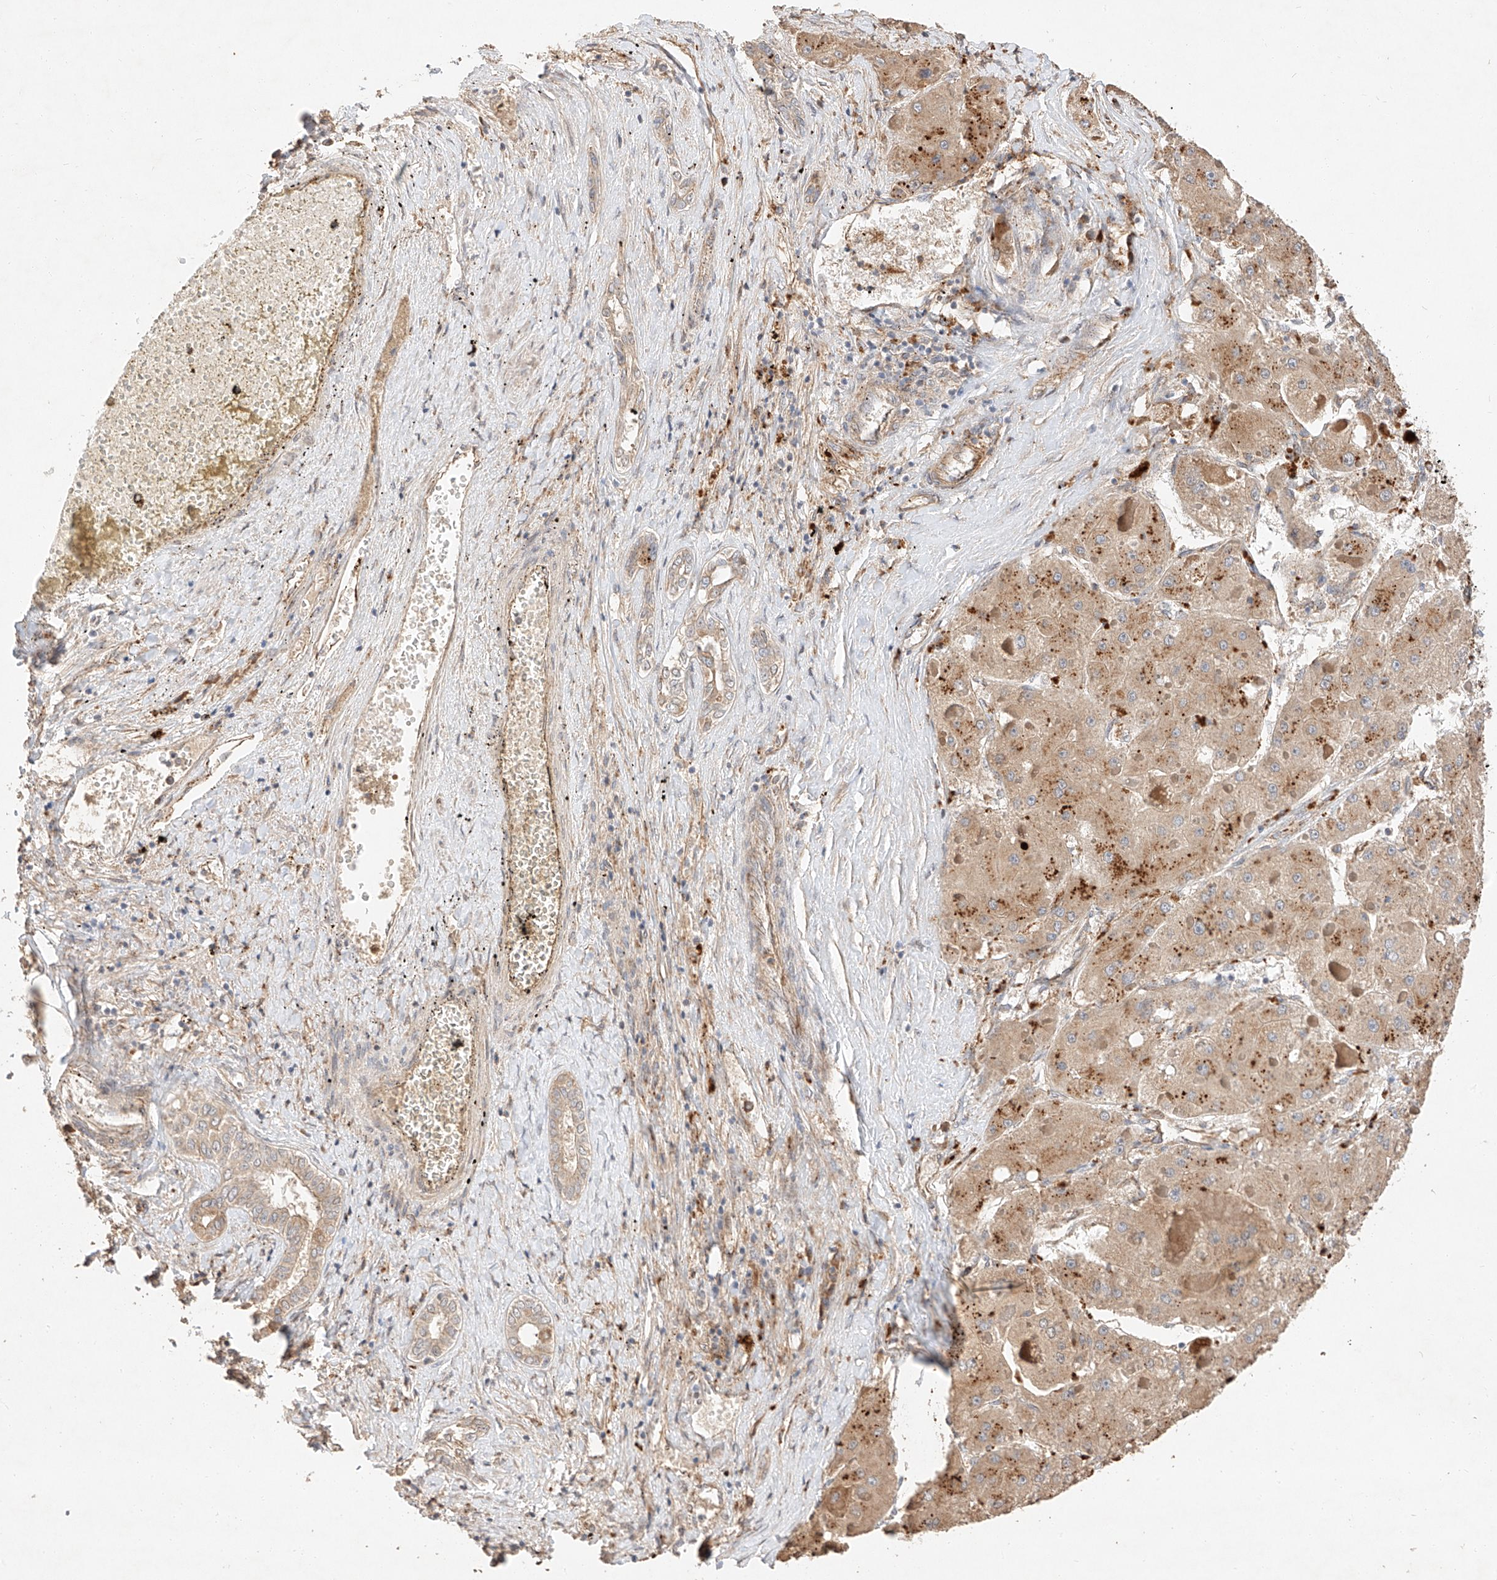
{"staining": {"intensity": "weak", "quantity": "25%-75%", "location": "cytoplasmic/membranous"}, "tissue": "liver cancer", "cell_type": "Tumor cells", "image_type": "cancer", "snomed": [{"axis": "morphology", "description": "Carcinoma, Hepatocellular, NOS"}, {"axis": "topography", "description": "Liver"}], "caption": "The immunohistochemical stain highlights weak cytoplasmic/membranous positivity in tumor cells of hepatocellular carcinoma (liver) tissue.", "gene": "SUSD6", "patient": {"sex": "female", "age": 73}}